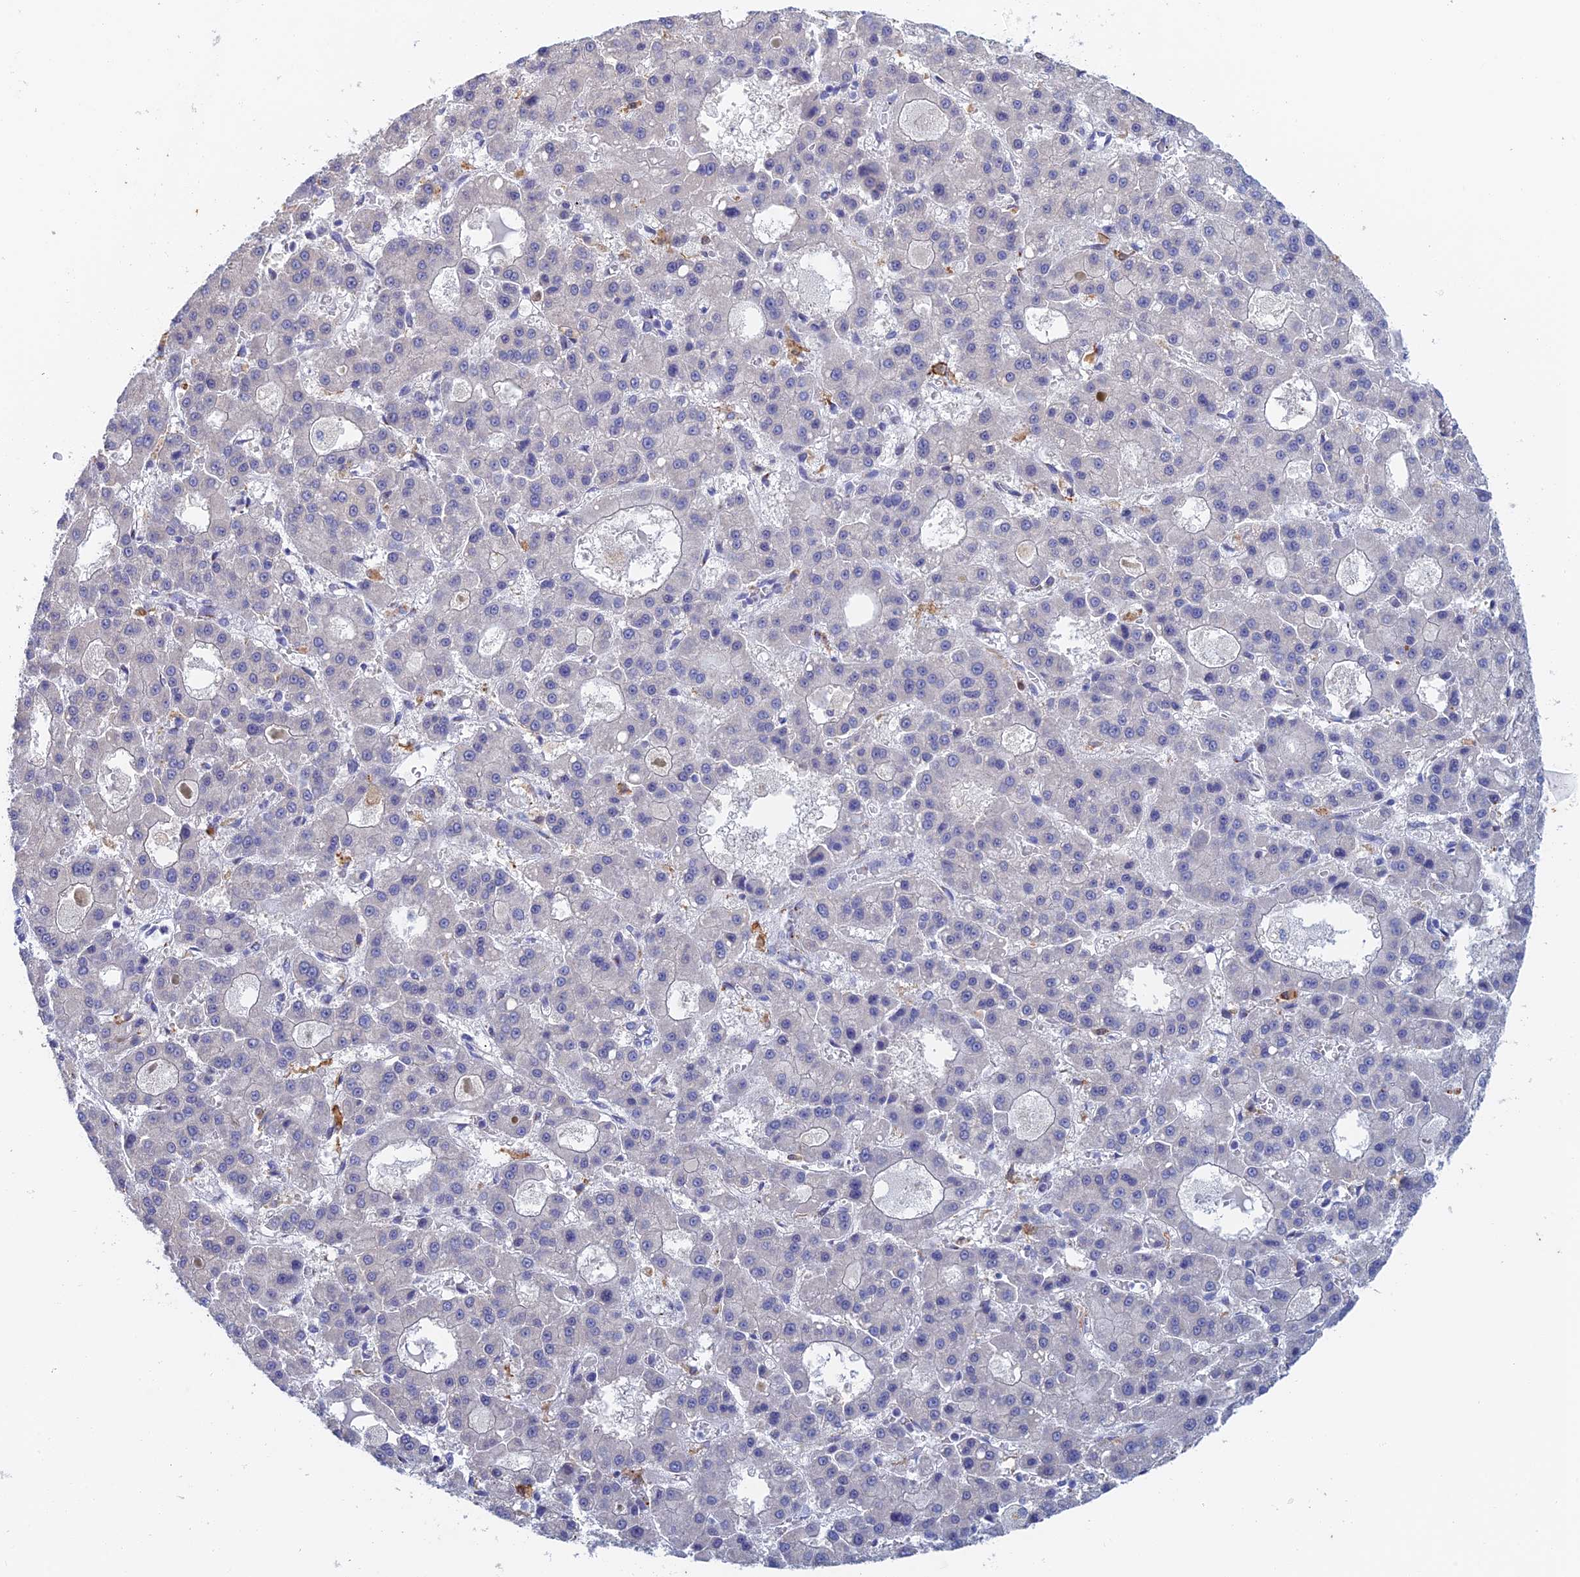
{"staining": {"intensity": "negative", "quantity": "none", "location": "none"}, "tissue": "liver cancer", "cell_type": "Tumor cells", "image_type": "cancer", "snomed": [{"axis": "morphology", "description": "Carcinoma, Hepatocellular, NOS"}, {"axis": "topography", "description": "Liver"}], "caption": "Protein analysis of liver cancer exhibits no significant staining in tumor cells.", "gene": "SLC24A3", "patient": {"sex": "male", "age": 70}}